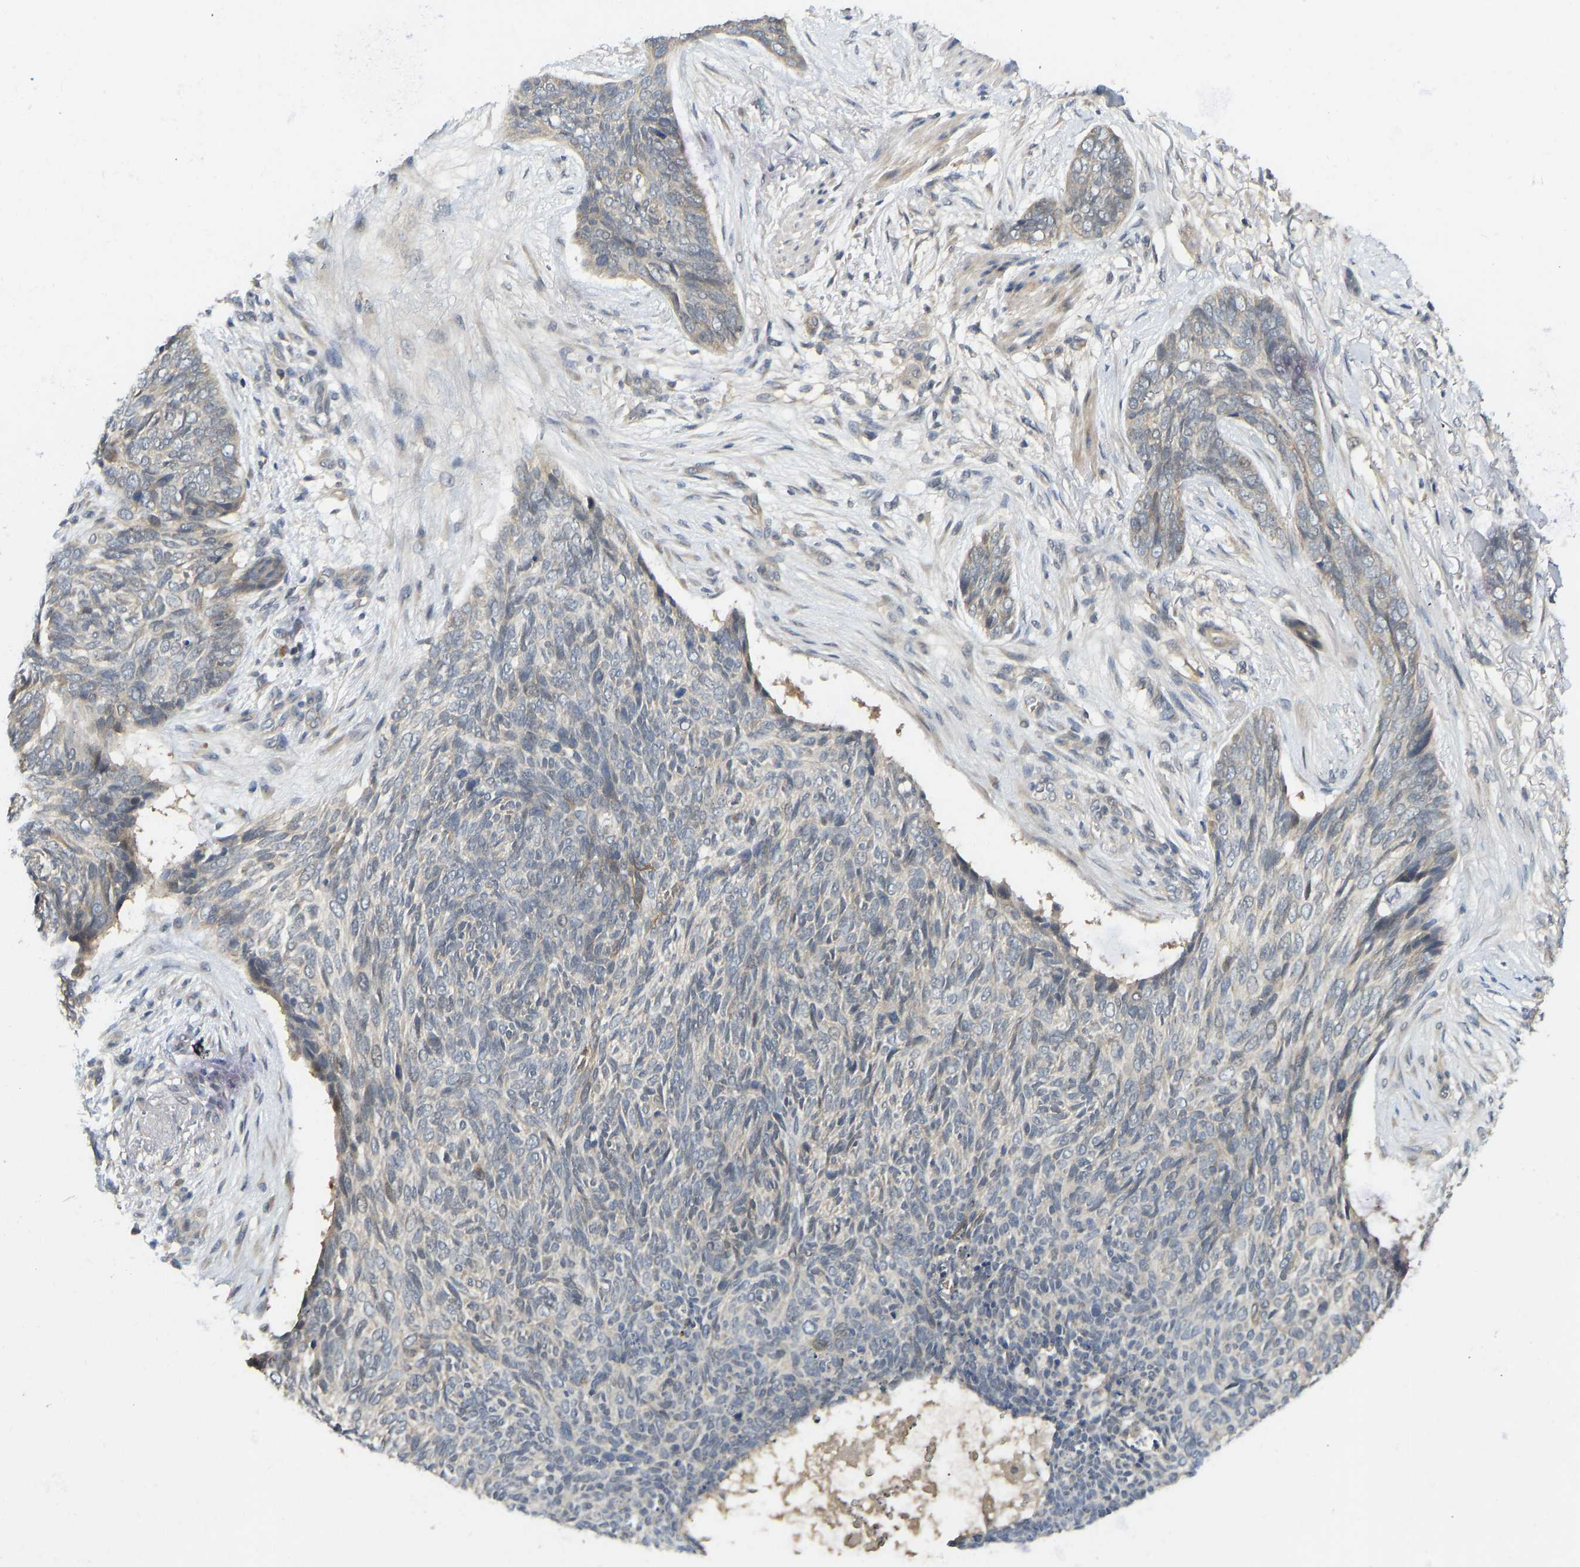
{"staining": {"intensity": "moderate", "quantity": "<25%", "location": "cytoplasmic/membranous"}, "tissue": "skin cancer", "cell_type": "Tumor cells", "image_type": "cancer", "snomed": [{"axis": "morphology", "description": "Basal cell carcinoma"}, {"axis": "topography", "description": "Skin"}], "caption": "Protein analysis of skin cancer (basal cell carcinoma) tissue exhibits moderate cytoplasmic/membranous expression in approximately <25% of tumor cells.", "gene": "NDRG3", "patient": {"sex": "female", "age": 84}}